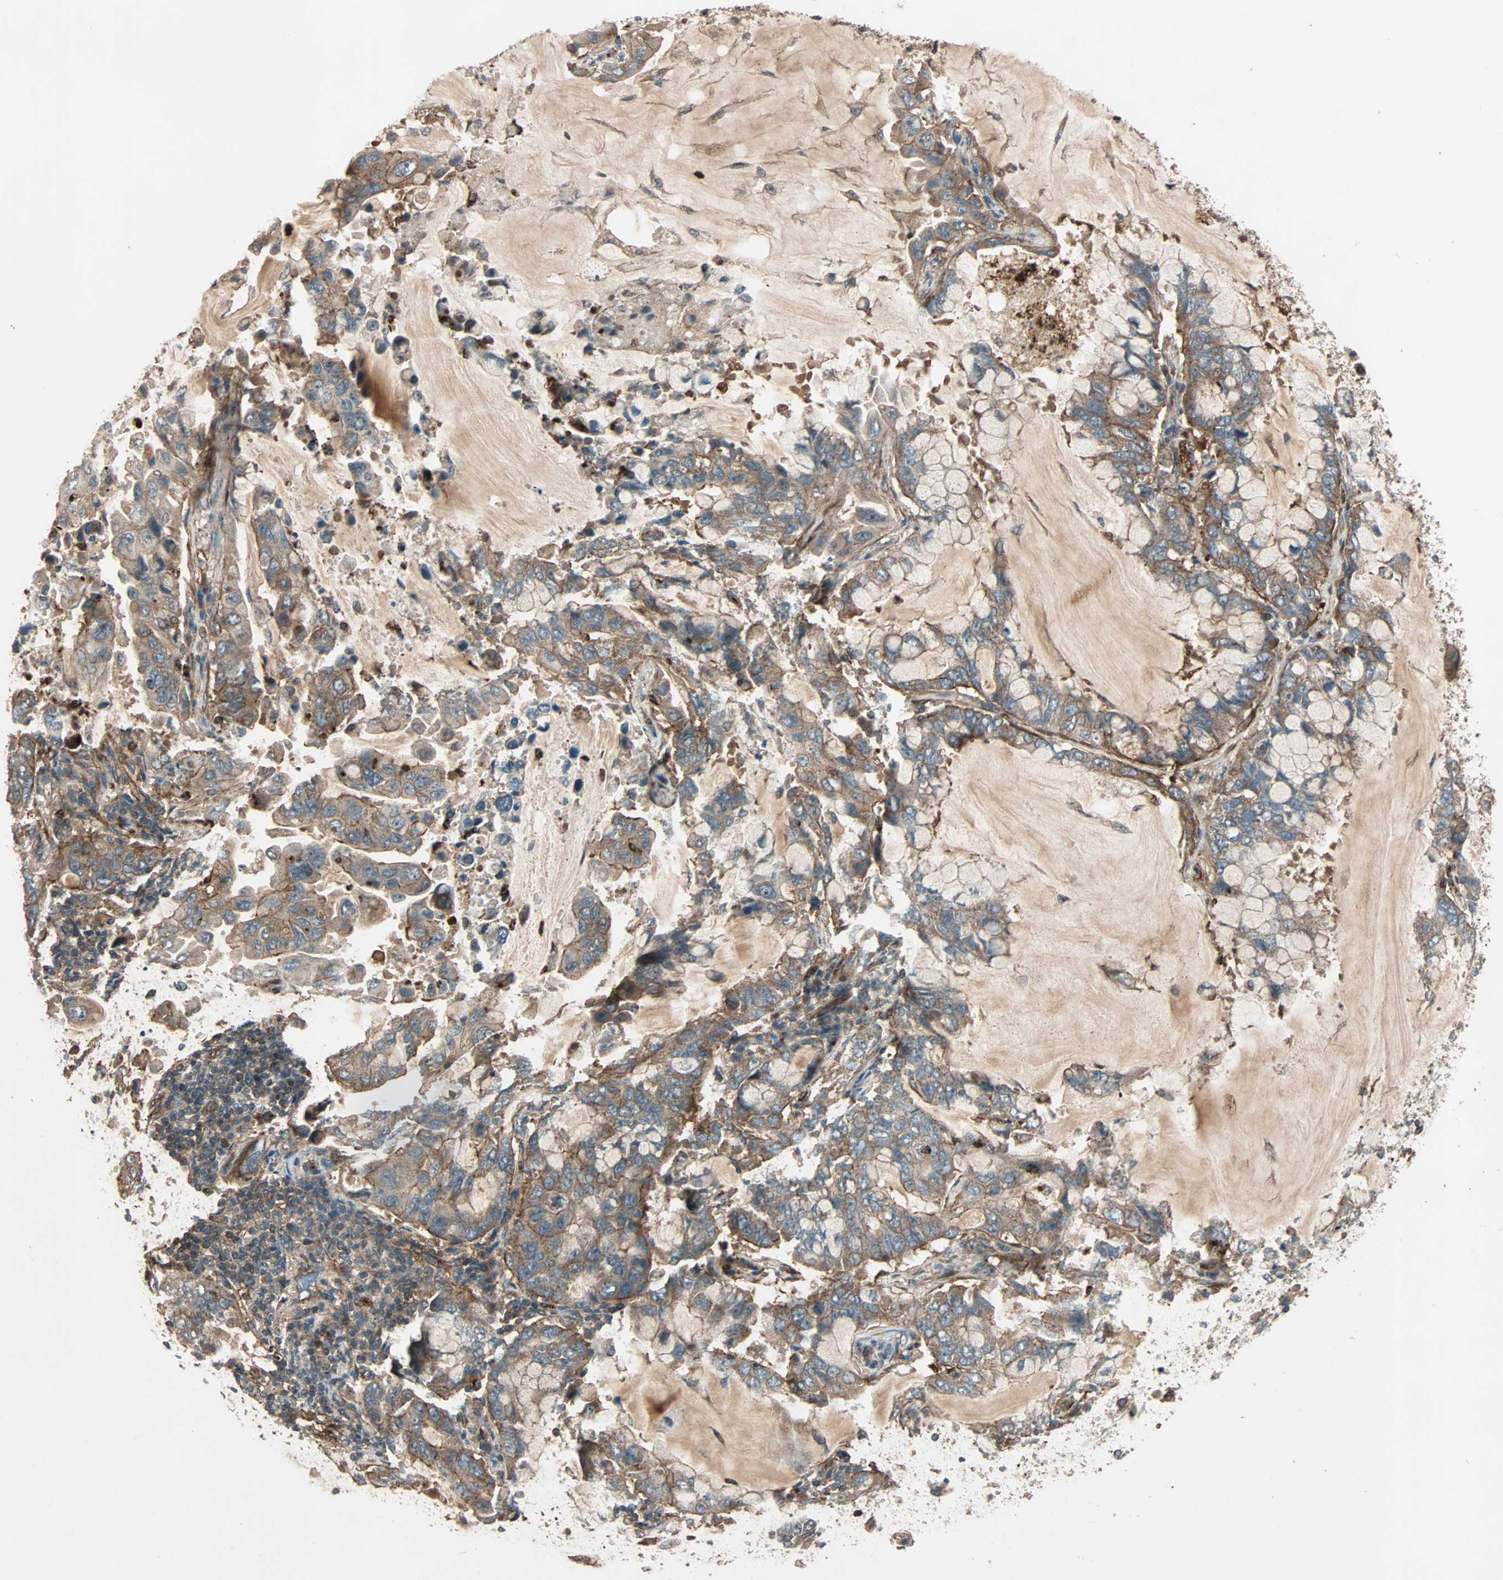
{"staining": {"intensity": "moderate", "quantity": ">75%", "location": "cytoplasmic/membranous"}, "tissue": "lung cancer", "cell_type": "Tumor cells", "image_type": "cancer", "snomed": [{"axis": "morphology", "description": "Adenocarcinoma, NOS"}, {"axis": "topography", "description": "Lung"}], "caption": "Tumor cells display medium levels of moderate cytoplasmic/membranous expression in about >75% of cells in lung cancer.", "gene": "GCK", "patient": {"sex": "male", "age": 64}}